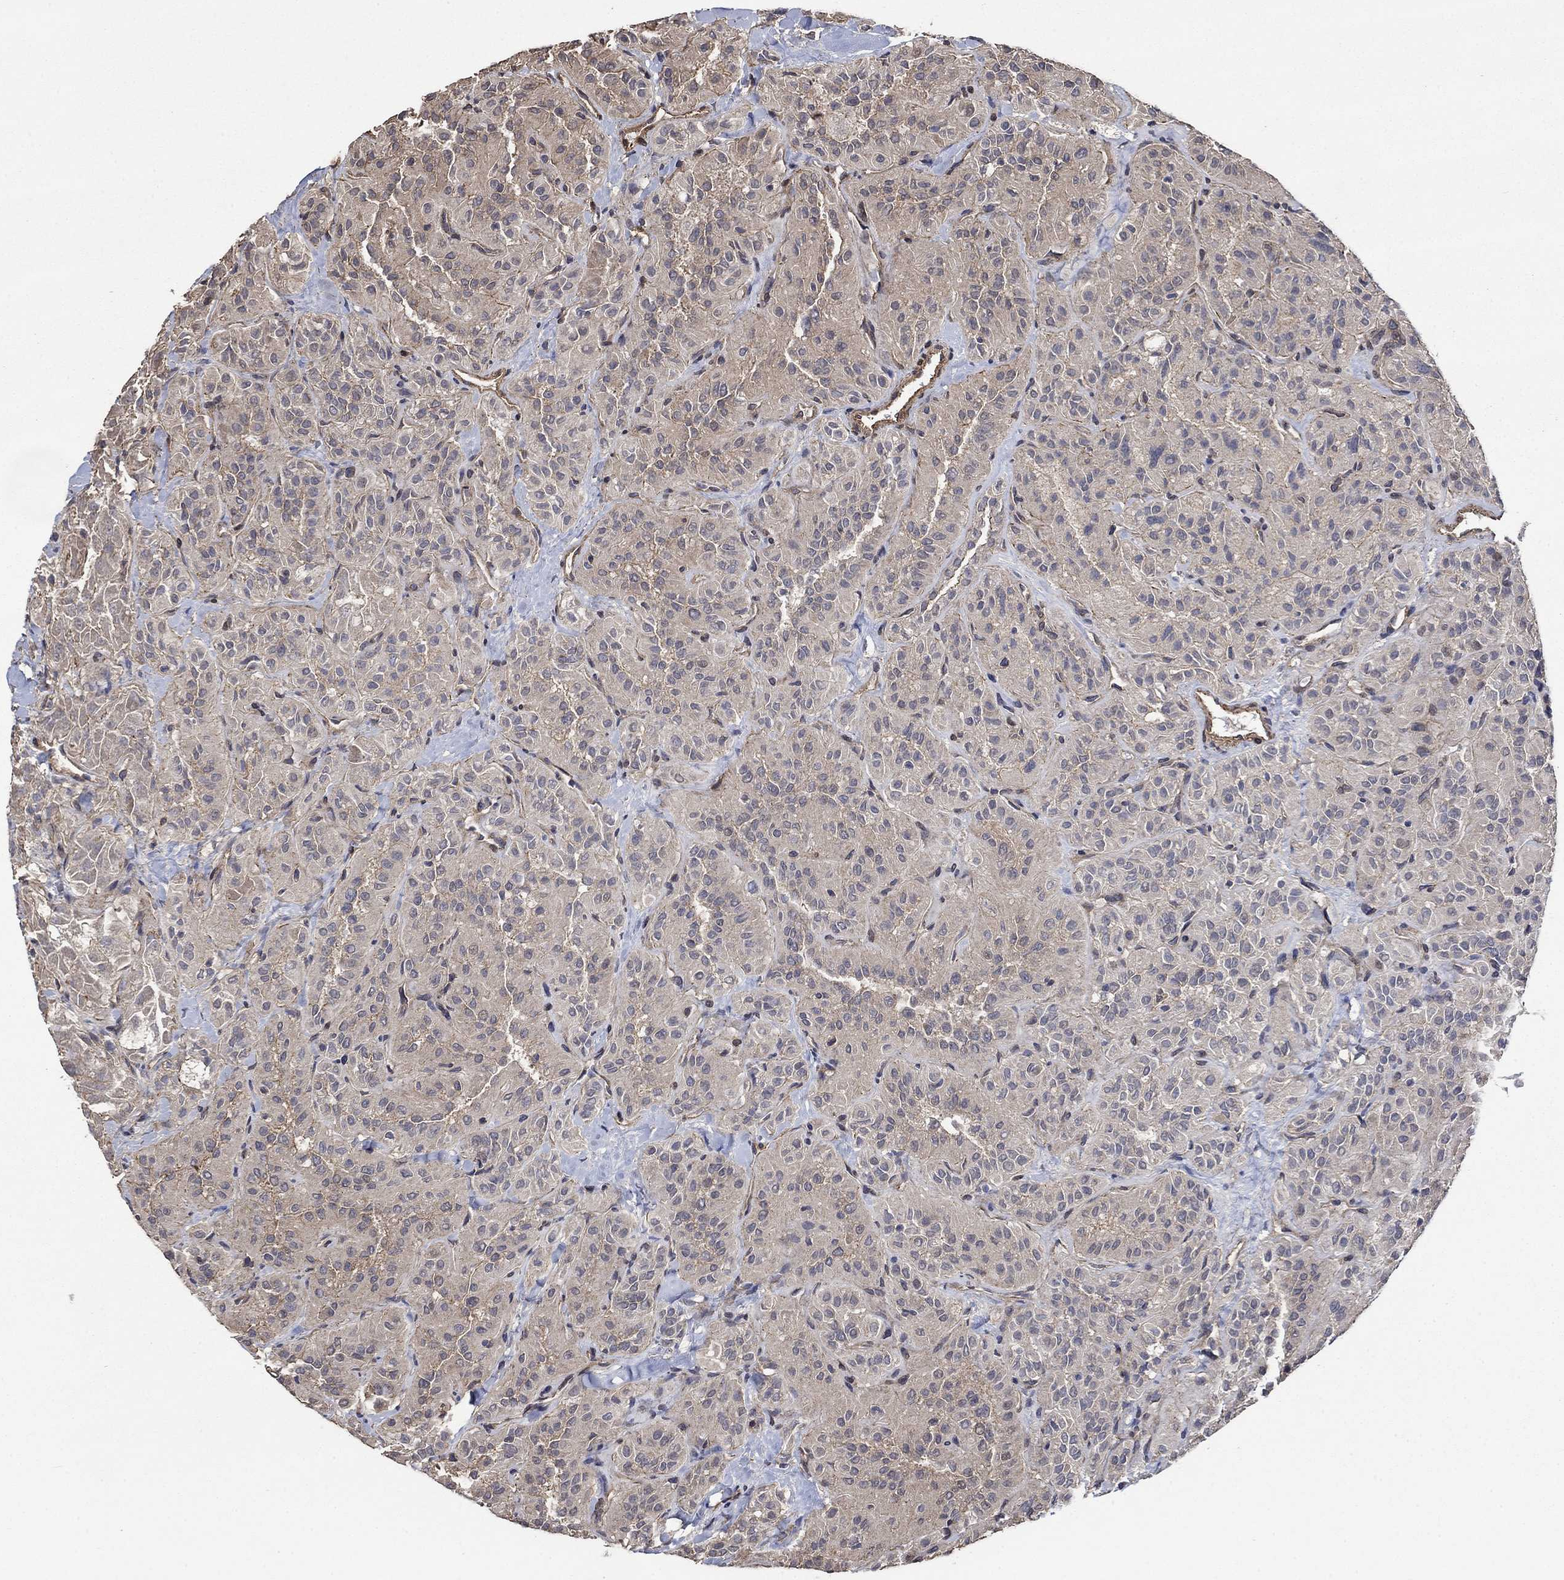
{"staining": {"intensity": "negative", "quantity": "none", "location": "none"}, "tissue": "thyroid cancer", "cell_type": "Tumor cells", "image_type": "cancer", "snomed": [{"axis": "morphology", "description": "Papillary adenocarcinoma, NOS"}, {"axis": "topography", "description": "Thyroid gland"}], "caption": "Tumor cells are negative for brown protein staining in thyroid cancer (papillary adenocarcinoma).", "gene": "PDE3A", "patient": {"sex": "female", "age": 45}}